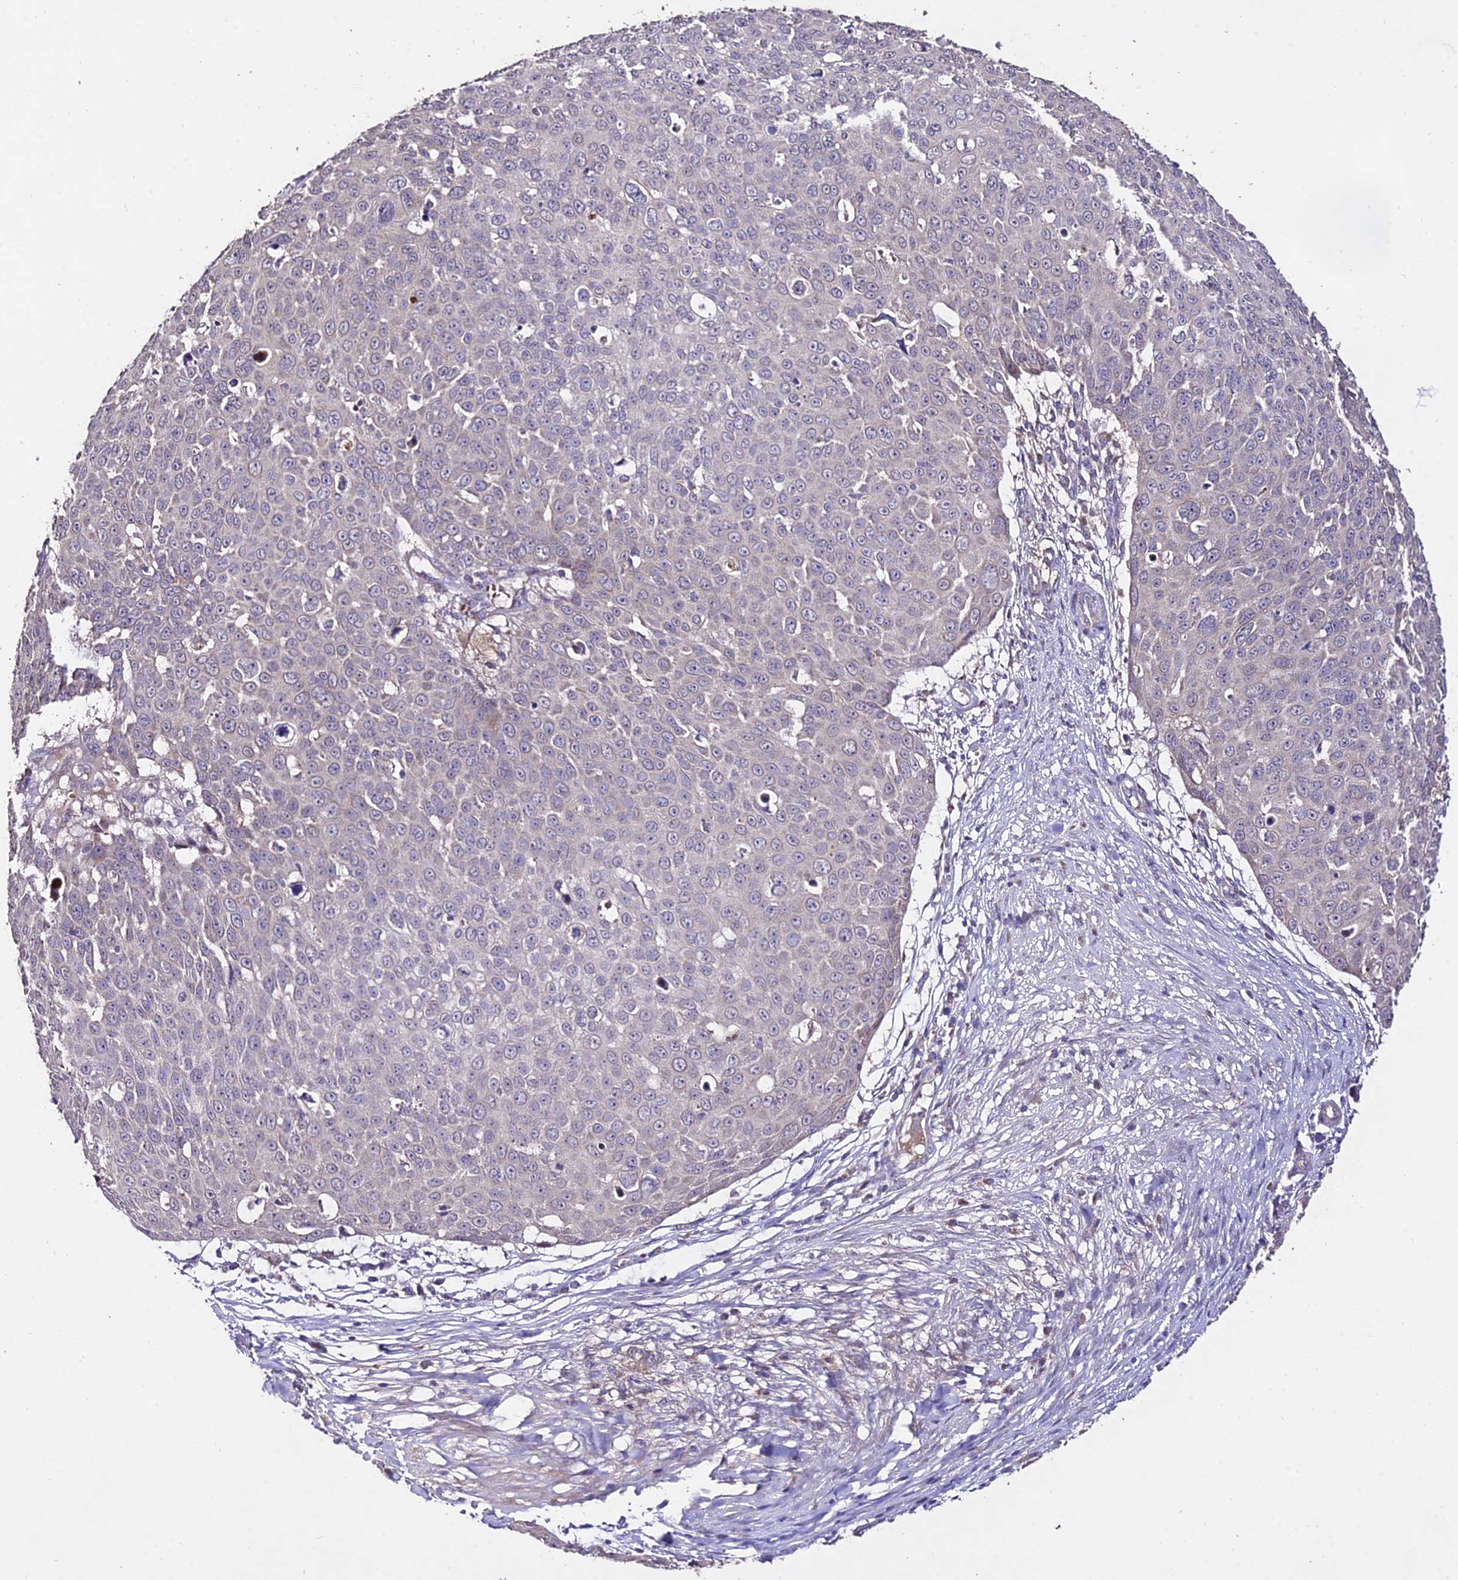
{"staining": {"intensity": "negative", "quantity": "none", "location": "none"}, "tissue": "skin cancer", "cell_type": "Tumor cells", "image_type": "cancer", "snomed": [{"axis": "morphology", "description": "Squamous cell carcinoma, NOS"}, {"axis": "topography", "description": "Skin"}], "caption": "Immunohistochemical staining of skin cancer reveals no significant staining in tumor cells.", "gene": "WDR5B", "patient": {"sex": "male", "age": 71}}